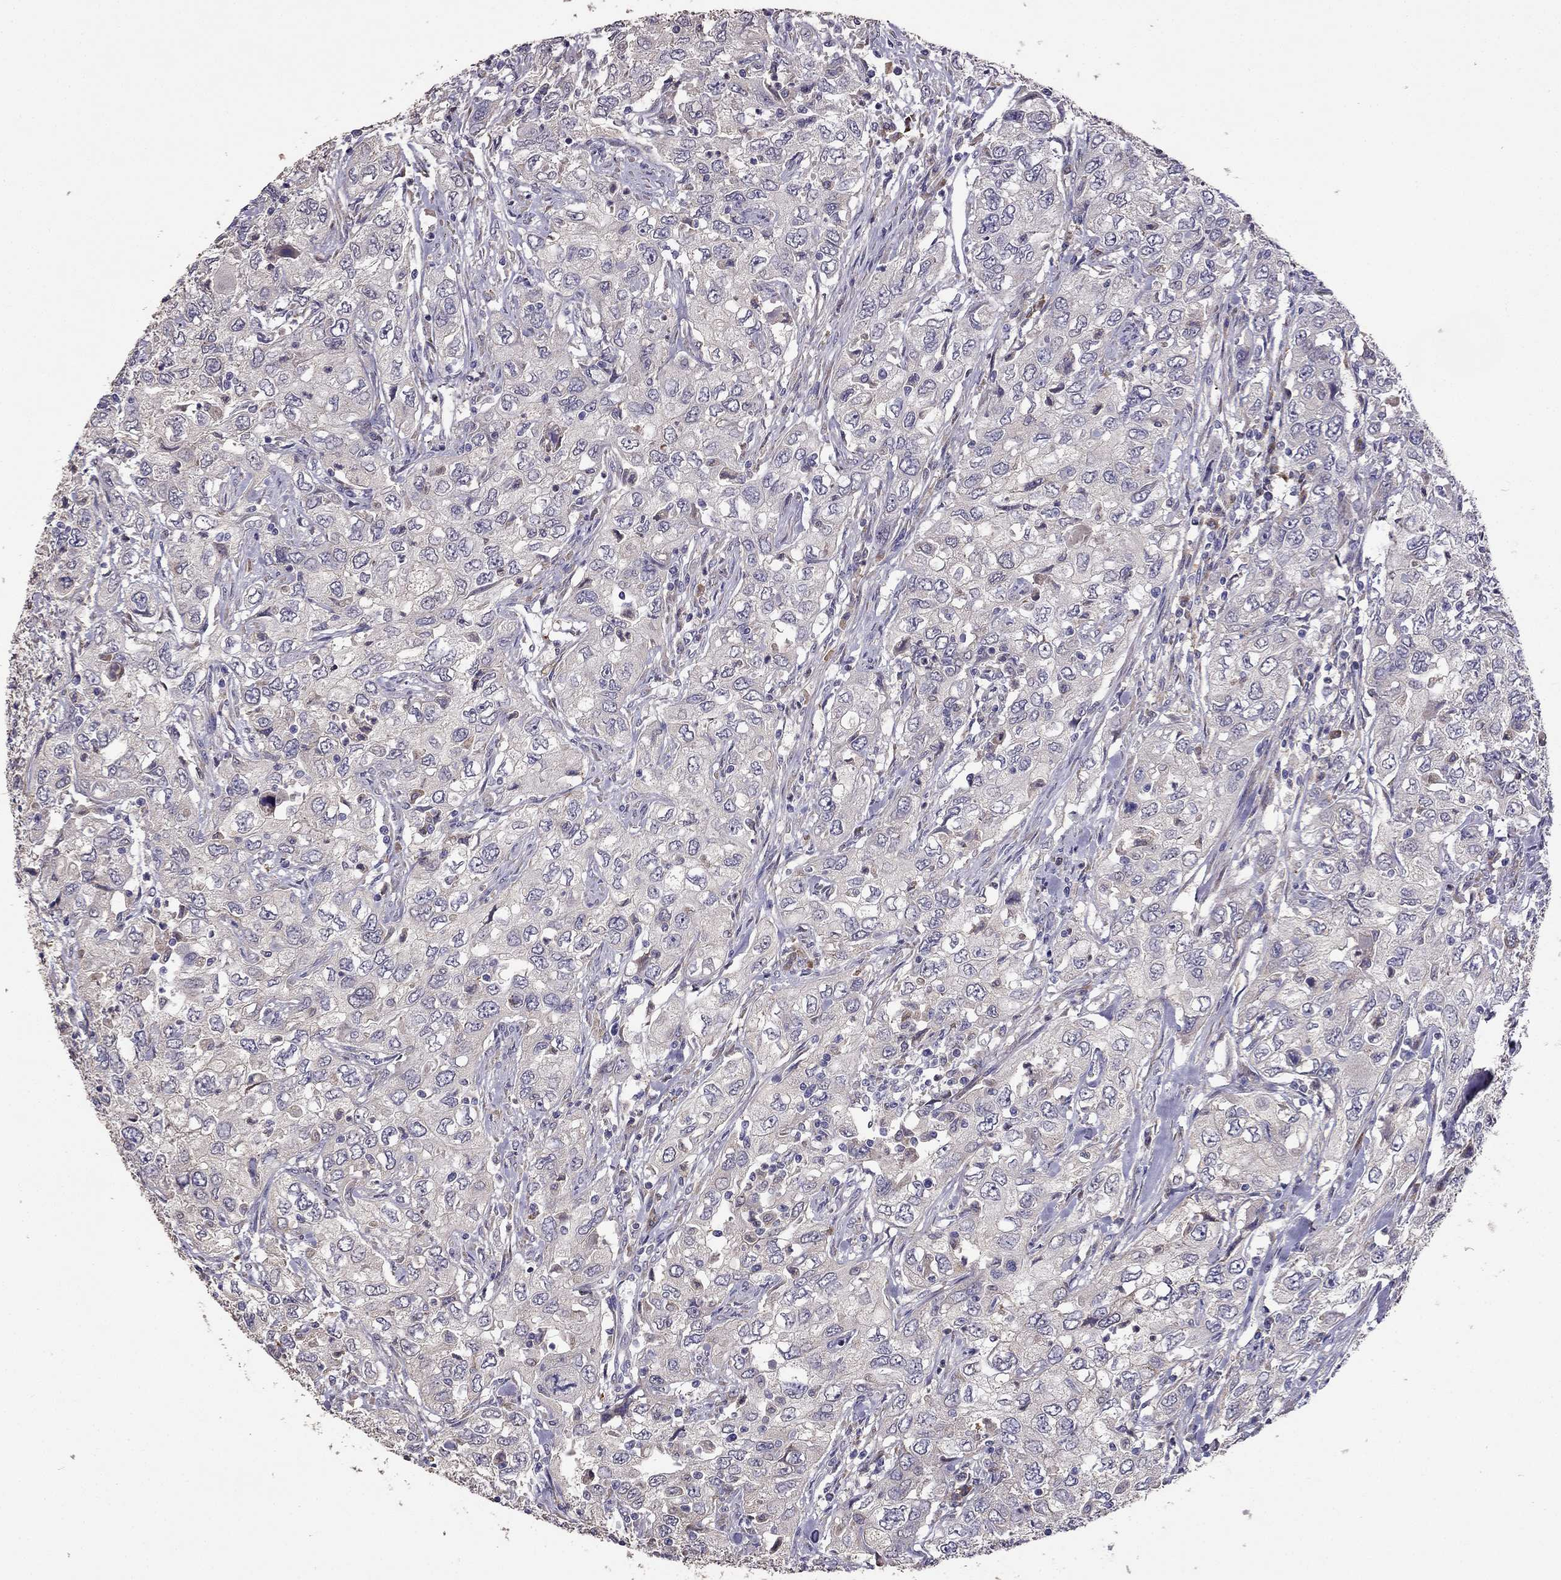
{"staining": {"intensity": "negative", "quantity": "none", "location": "none"}, "tissue": "urothelial cancer", "cell_type": "Tumor cells", "image_type": "cancer", "snomed": [{"axis": "morphology", "description": "Urothelial carcinoma, High grade"}, {"axis": "topography", "description": "Urinary bladder"}], "caption": "Photomicrograph shows no significant protein positivity in tumor cells of urothelial cancer. (Immunohistochemistry, brightfield microscopy, high magnification).", "gene": "CDH9", "patient": {"sex": "male", "age": 76}}